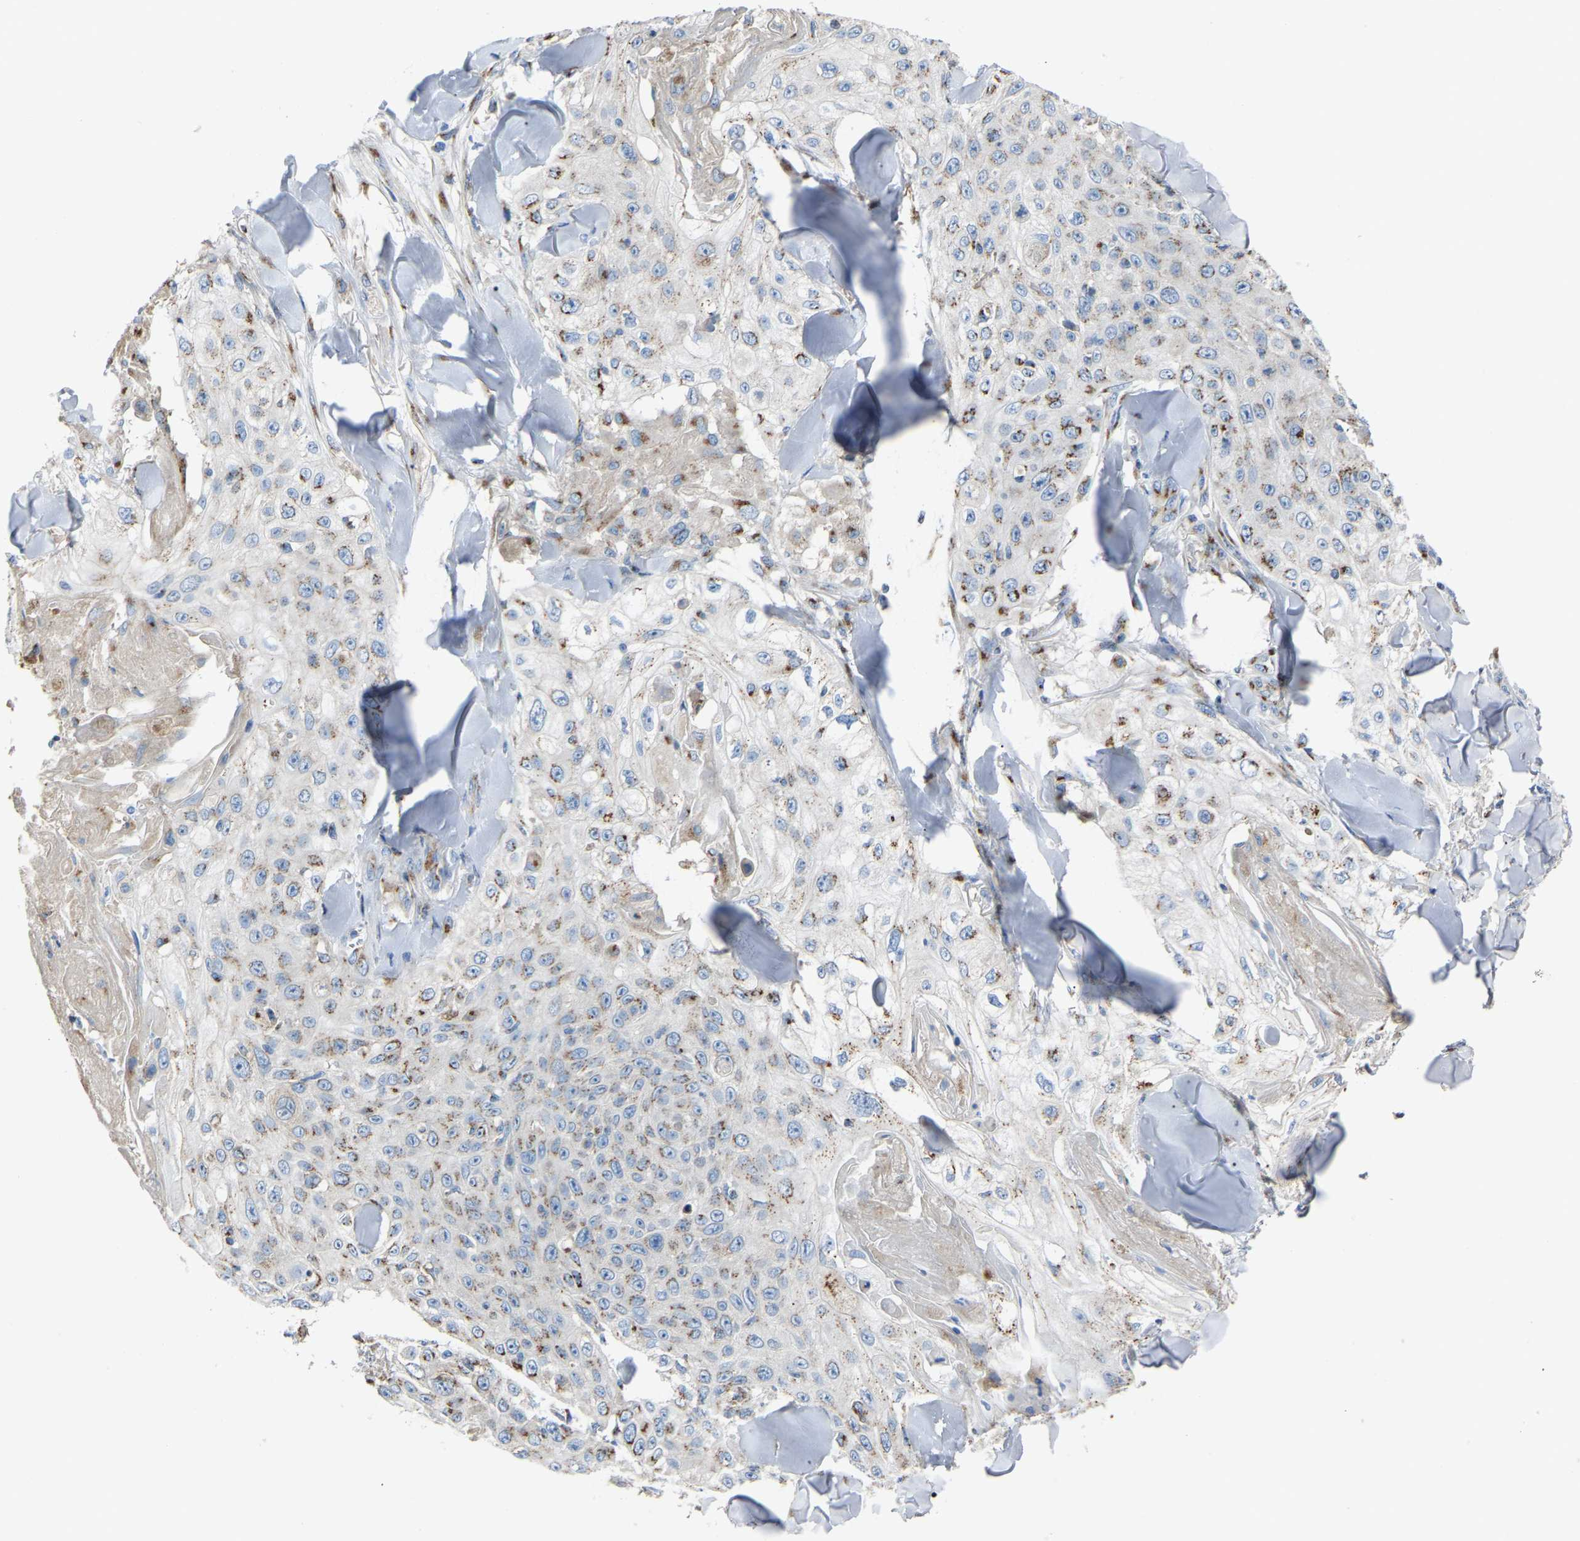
{"staining": {"intensity": "moderate", "quantity": "25%-75%", "location": "cytoplasmic/membranous"}, "tissue": "skin cancer", "cell_type": "Tumor cells", "image_type": "cancer", "snomed": [{"axis": "morphology", "description": "Squamous cell carcinoma, NOS"}, {"axis": "topography", "description": "Skin"}], "caption": "Human squamous cell carcinoma (skin) stained with a protein marker demonstrates moderate staining in tumor cells.", "gene": "CANT1", "patient": {"sex": "male", "age": 86}}